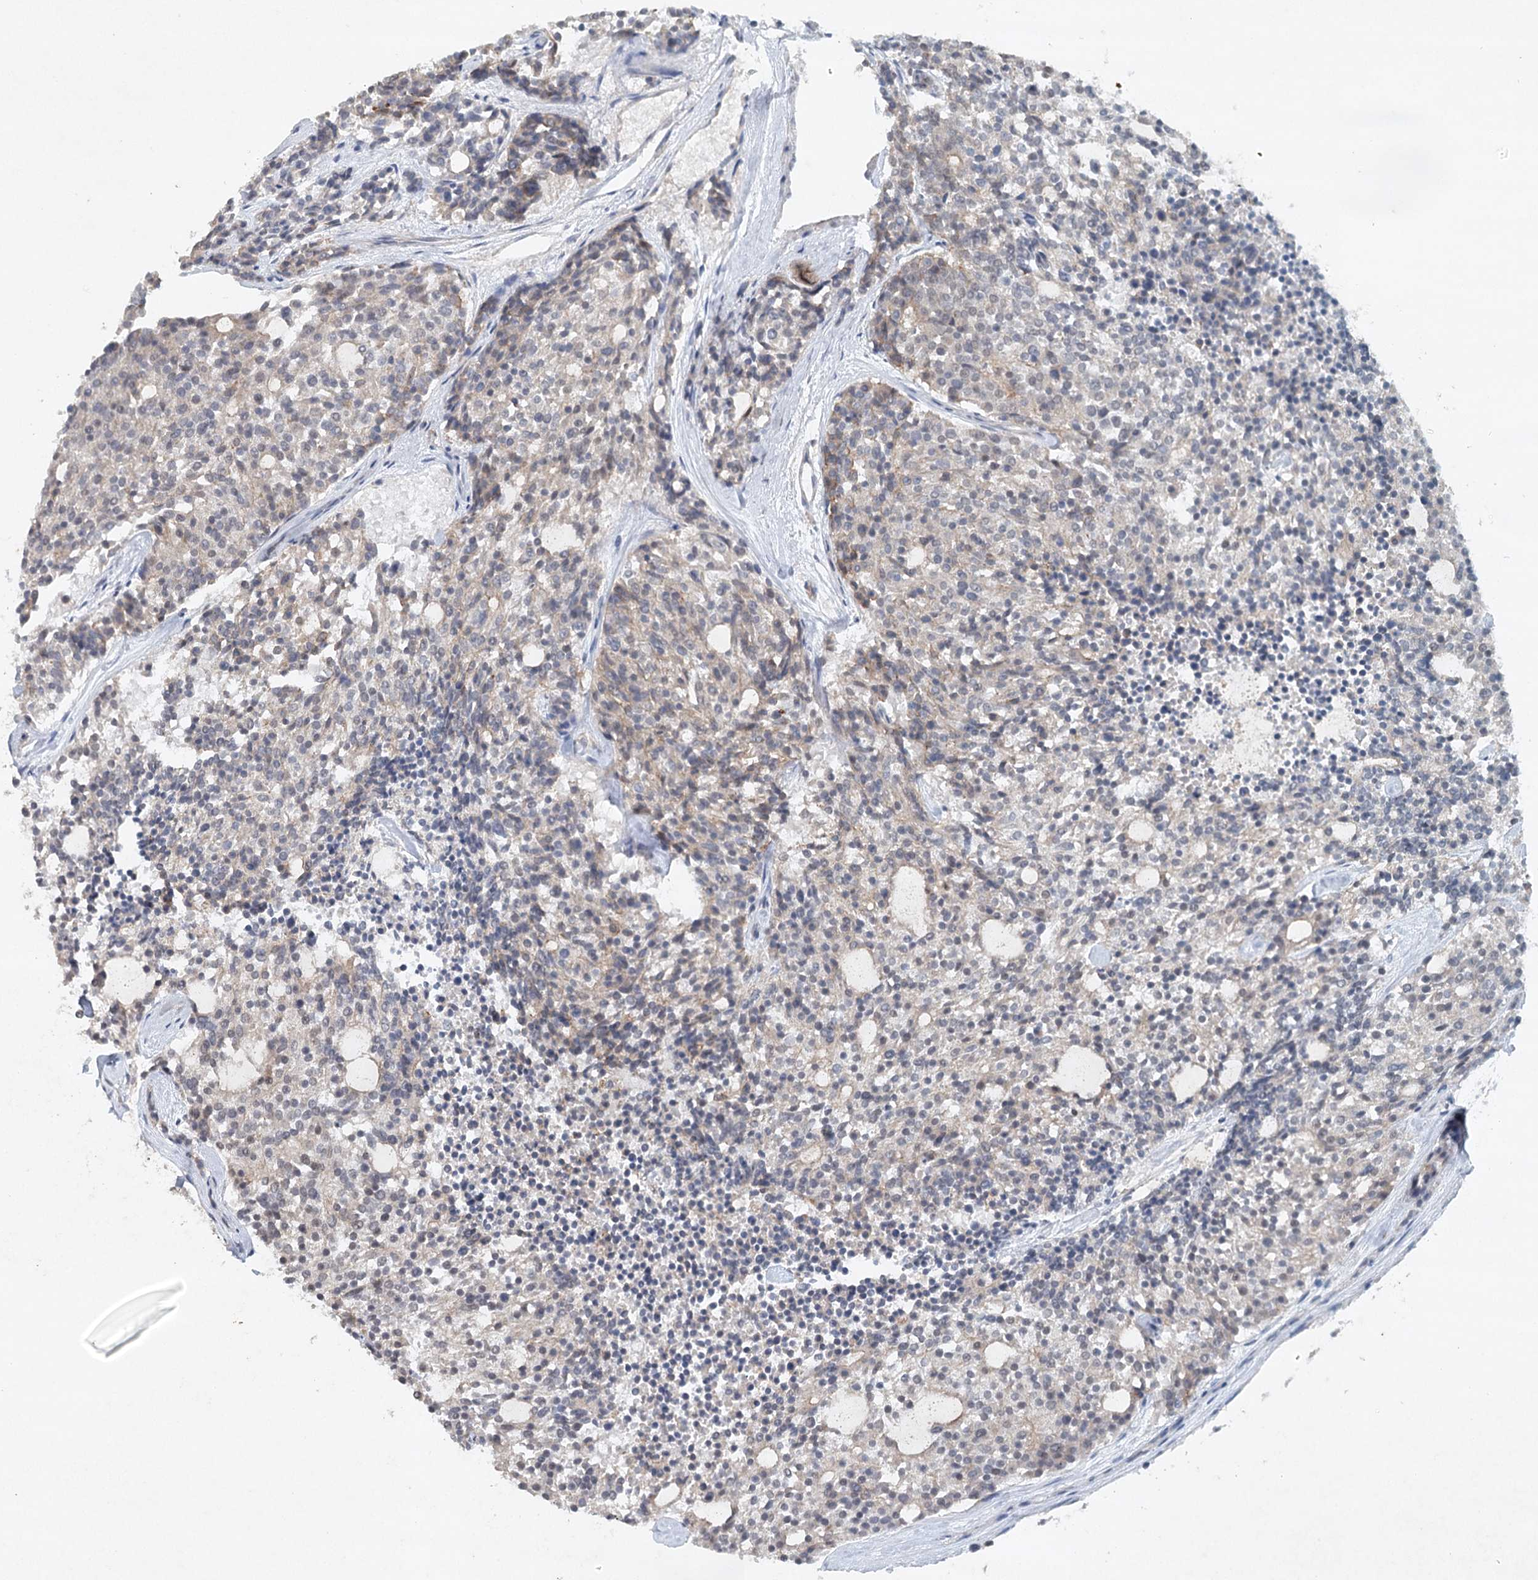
{"staining": {"intensity": "weak", "quantity": "25%-75%", "location": "cytoplasmic/membranous"}, "tissue": "carcinoid", "cell_type": "Tumor cells", "image_type": "cancer", "snomed": [{"axis": "morphology", "description": "Carcinoid, malignant, NOS"}, {"axis": "topography", "description": "Pancreas"}], "caption": "A histopathology image of human carcinoid stained for a protein shows weak cytoplasmic/membranous brown staining in tumor cells.", "gene": "SYNPO", "patient": {"sex": "female", "age": 54}}